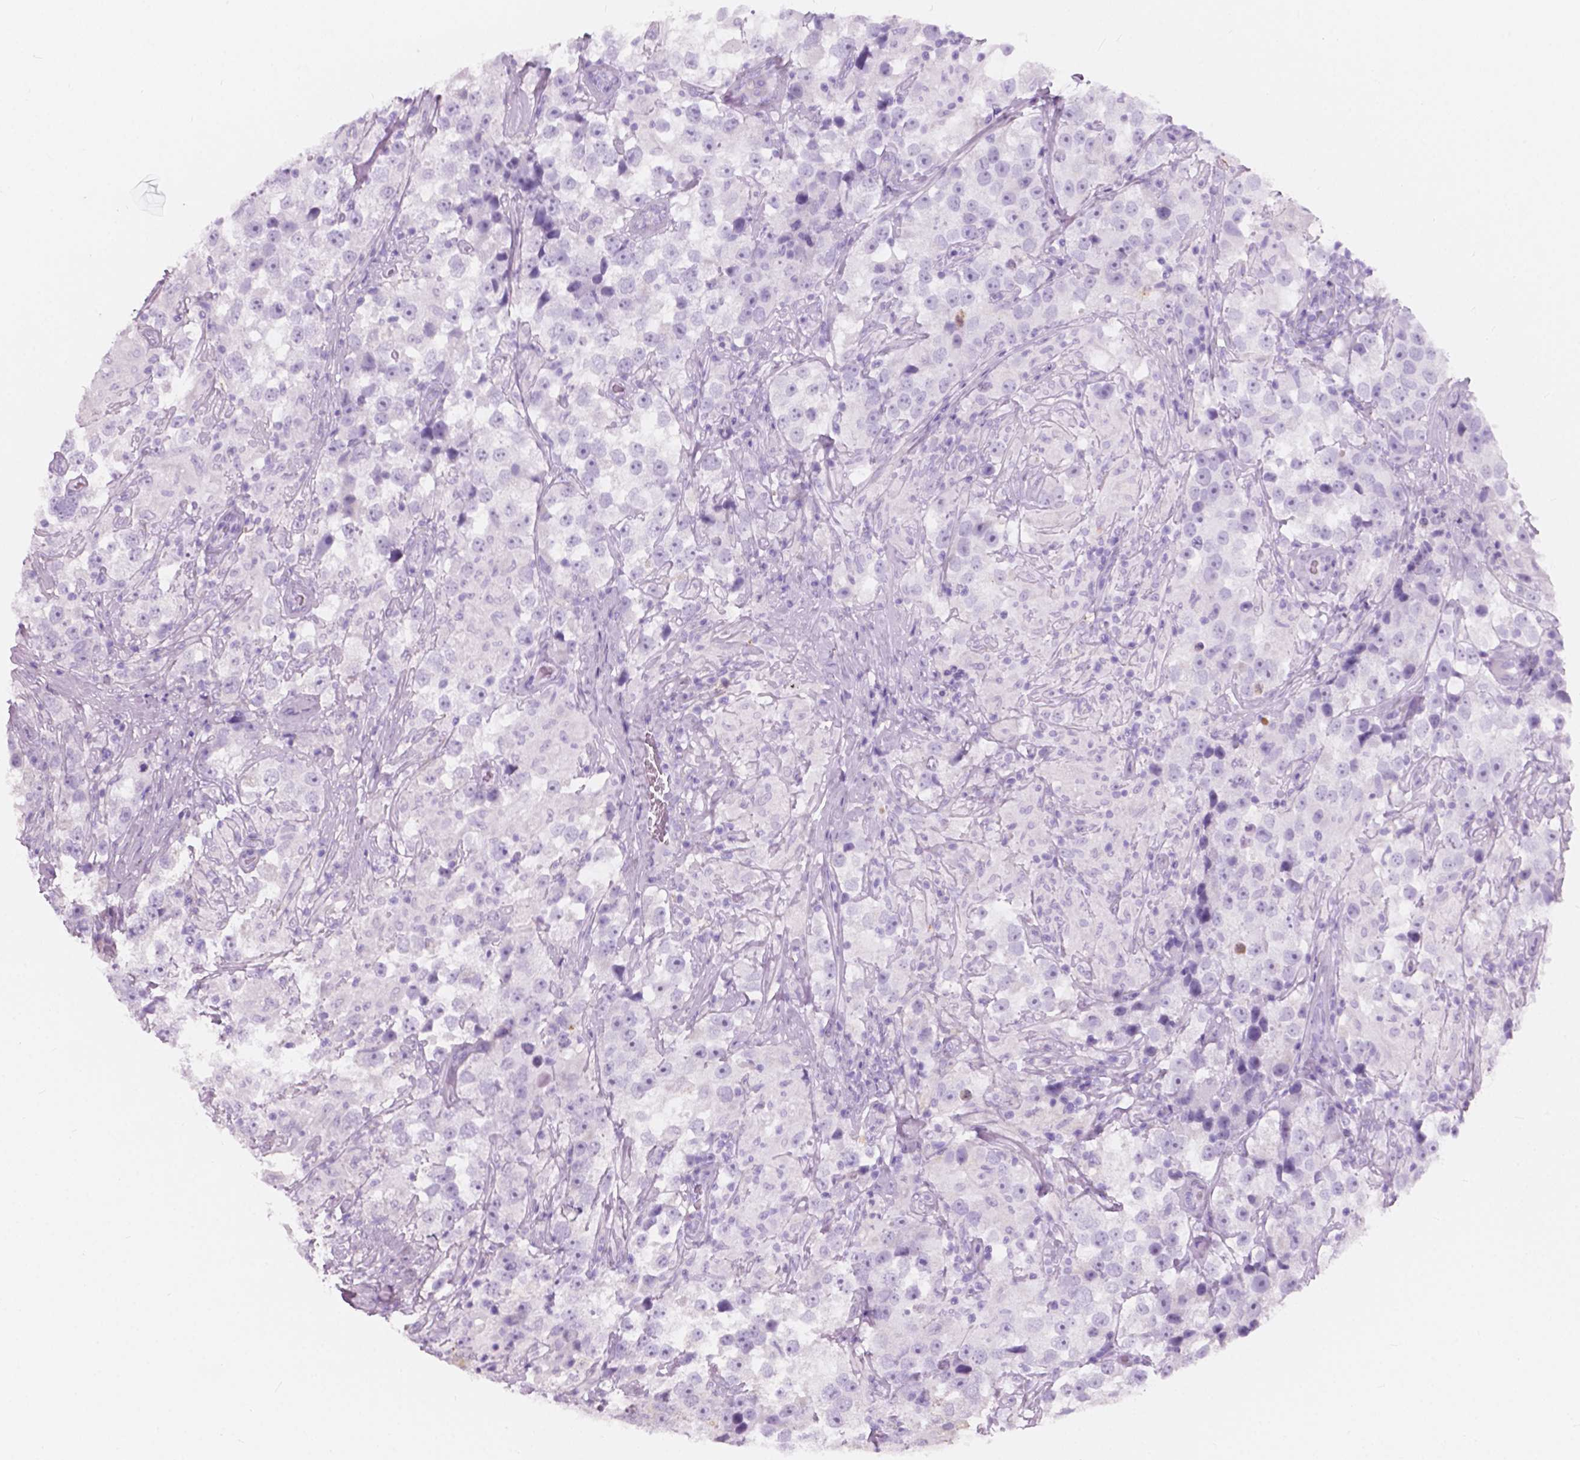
{"staining": {"intensity": "negative", "quantity": "none", "location": "none"}, "tissue": "testis cancer", "cell_type": "Tumor cells", "image_type": "cancer", "snomed": [{"axis": "morphology", "description": "Seminoma, NOS"}, {"axis": "topography", "description": "Testis"}], "caption": "Image shows no protein expression in tumor cells of testis seminoma tissue.", "gene": "FXYD2", "patient": {"sex": "male", "age": 46}}